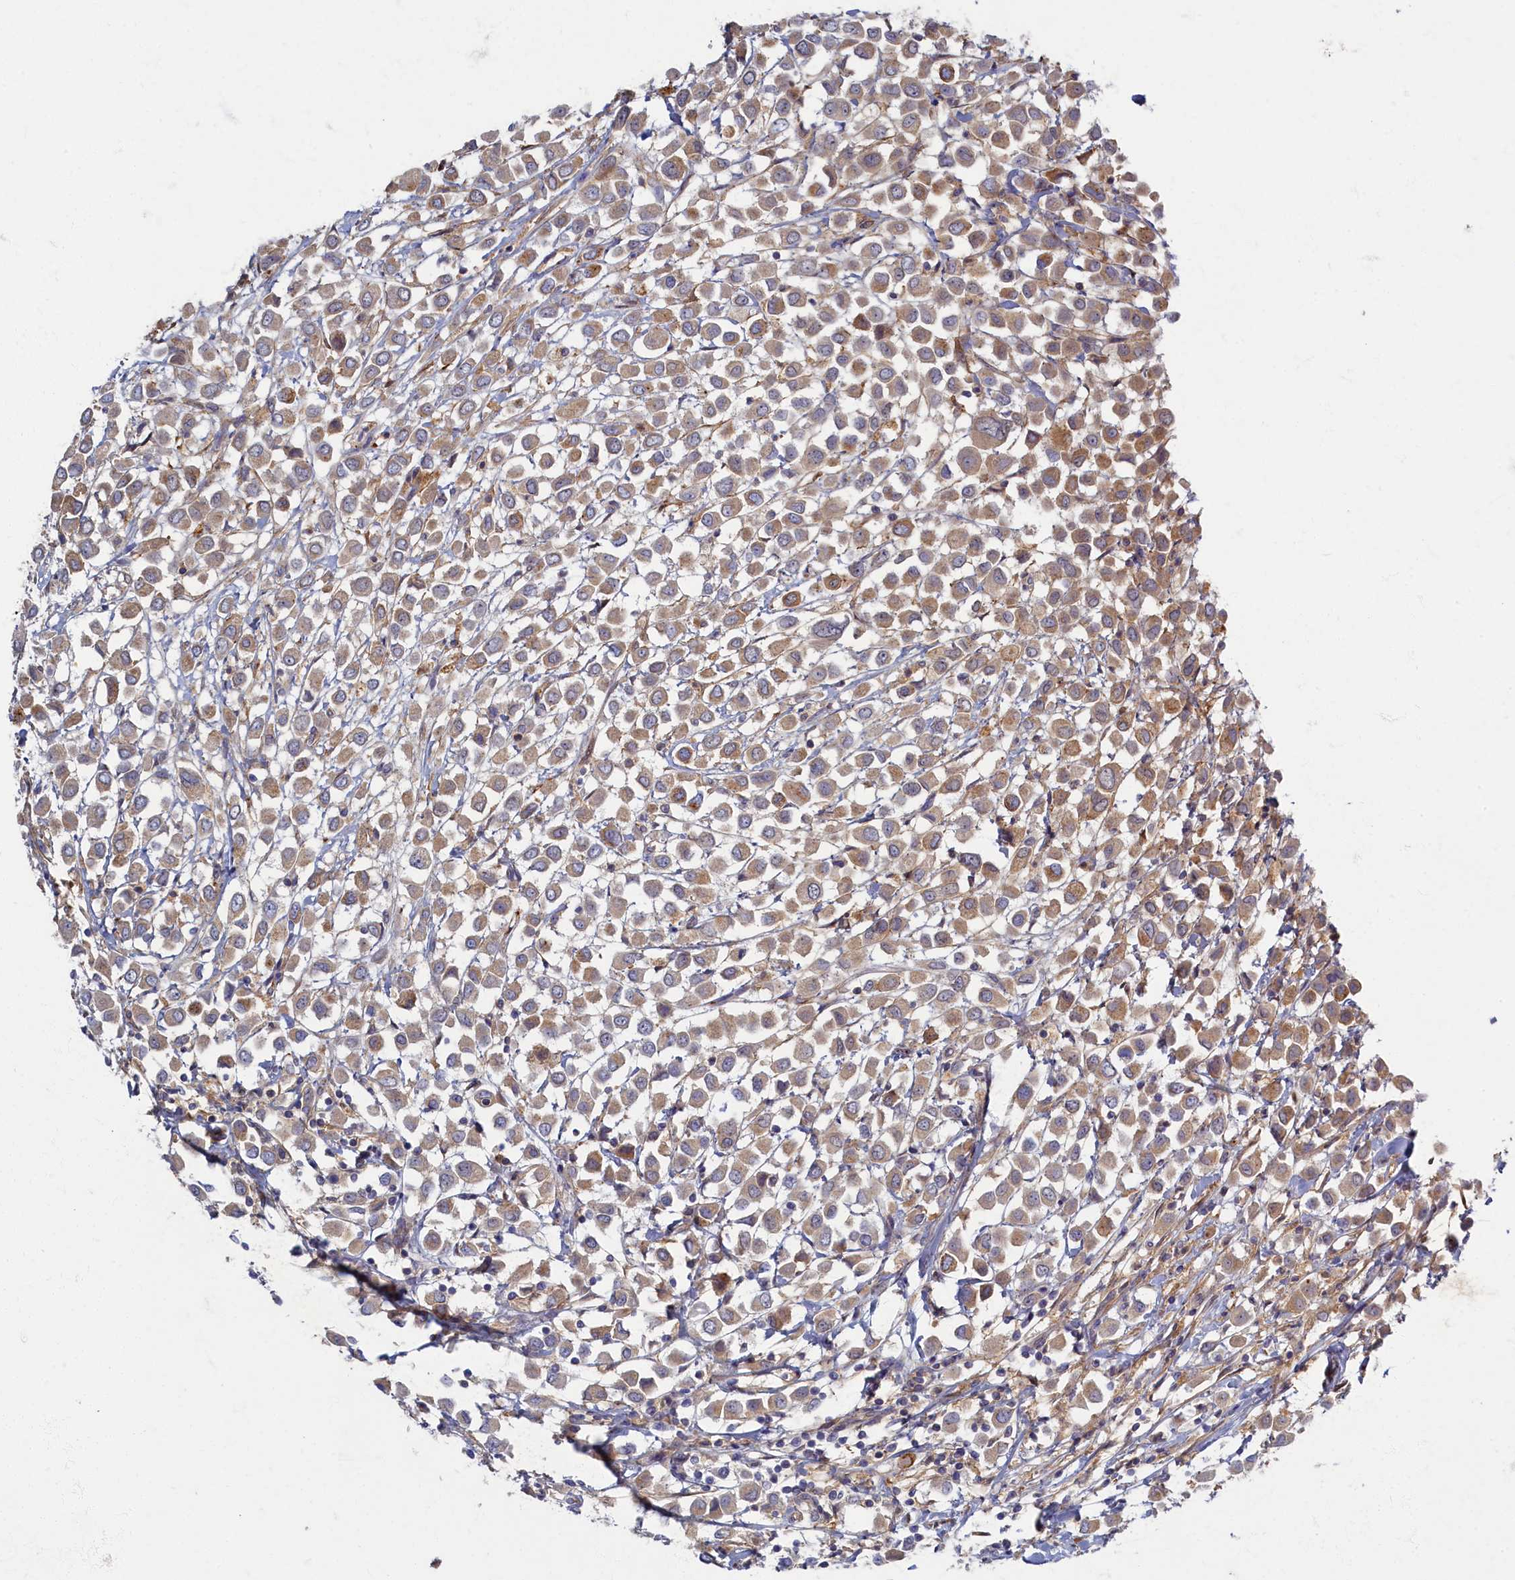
{"staining": {"intensity": "moderate", "quantity": ">75%", "location": "cytoplasmic/membranous"}, "tissue": "breast cancer", "cell_type": "Tumor cells", "image_type": "cancer", "snomed": [{"axis": "morphology", "description": "Duct carcinoma"}, {"axis": "topography", "description": "Breast"}], "caption": "Immunohistochemistry (IHC) (DAB (3,3'-diaminobenzidine)) staining of intraductal carcinoma (breast) shows moderate cytoplasmic/membranous protein staining in approximately >75% of tumor cells. The protein of interest is shown in brown color, while the nuclei are stained blue.", "gene": "PSMG2", "patient": {"sex": "female", "age": 61}}